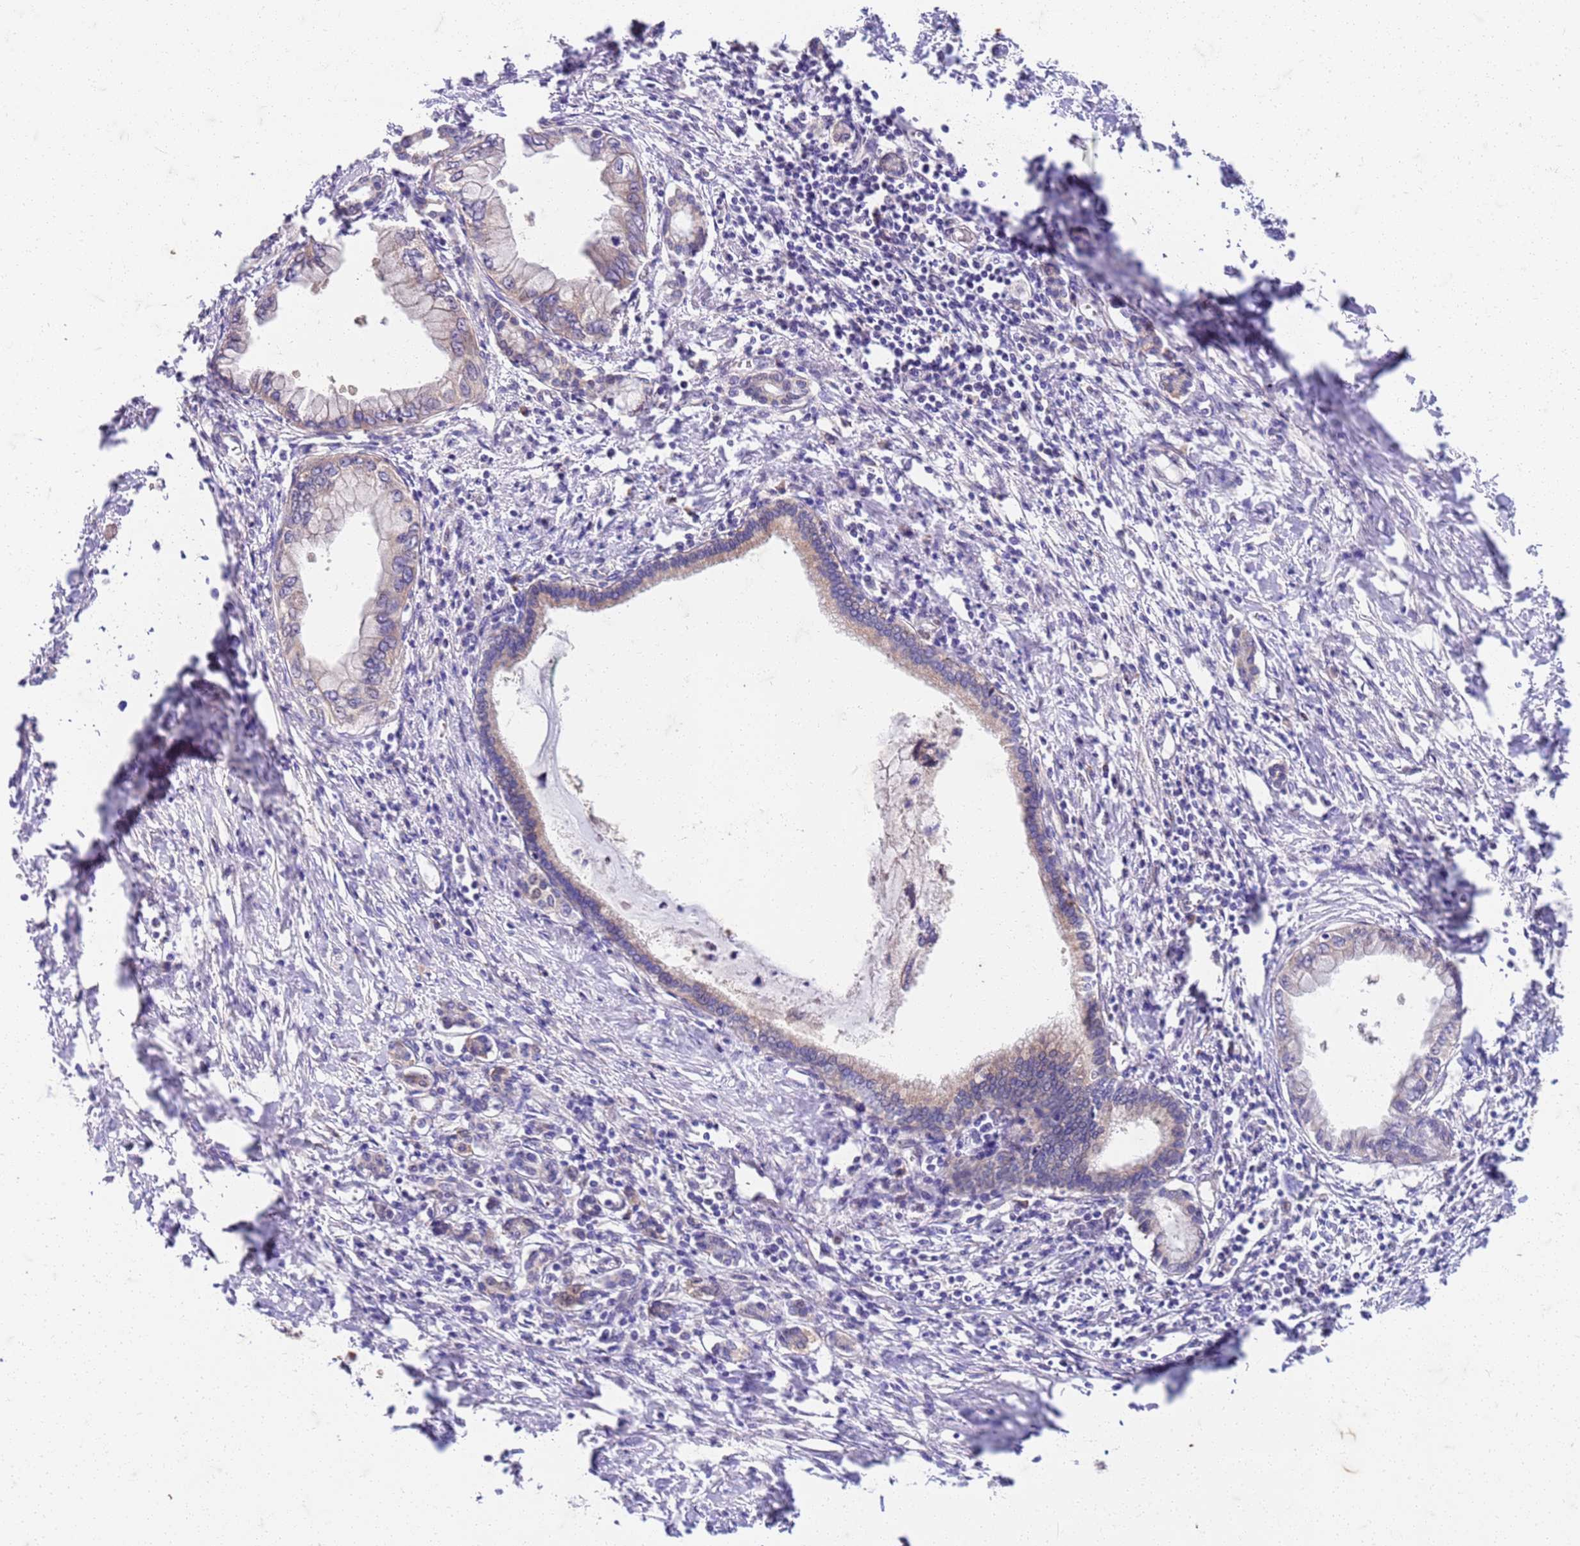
{"staining": {"intensity": "negative", "quantity": "none", "location": "none"}, "tissue": "pancreatic cancer", "cell_type": "Tumor cells", "image_type": "cancer", "snomed": [{"axis": "morphology", "description": "Adenocarcinoma, NOS"}, {"axis": "topography", "description": "Pancreas"}], "caption": "High power microscopy image of an IHC image of pancreatic cancer, revealing no significant positivity in tumor cells.", "gene": "OSBP", "patient": {"sex": "male", "age": 48}}